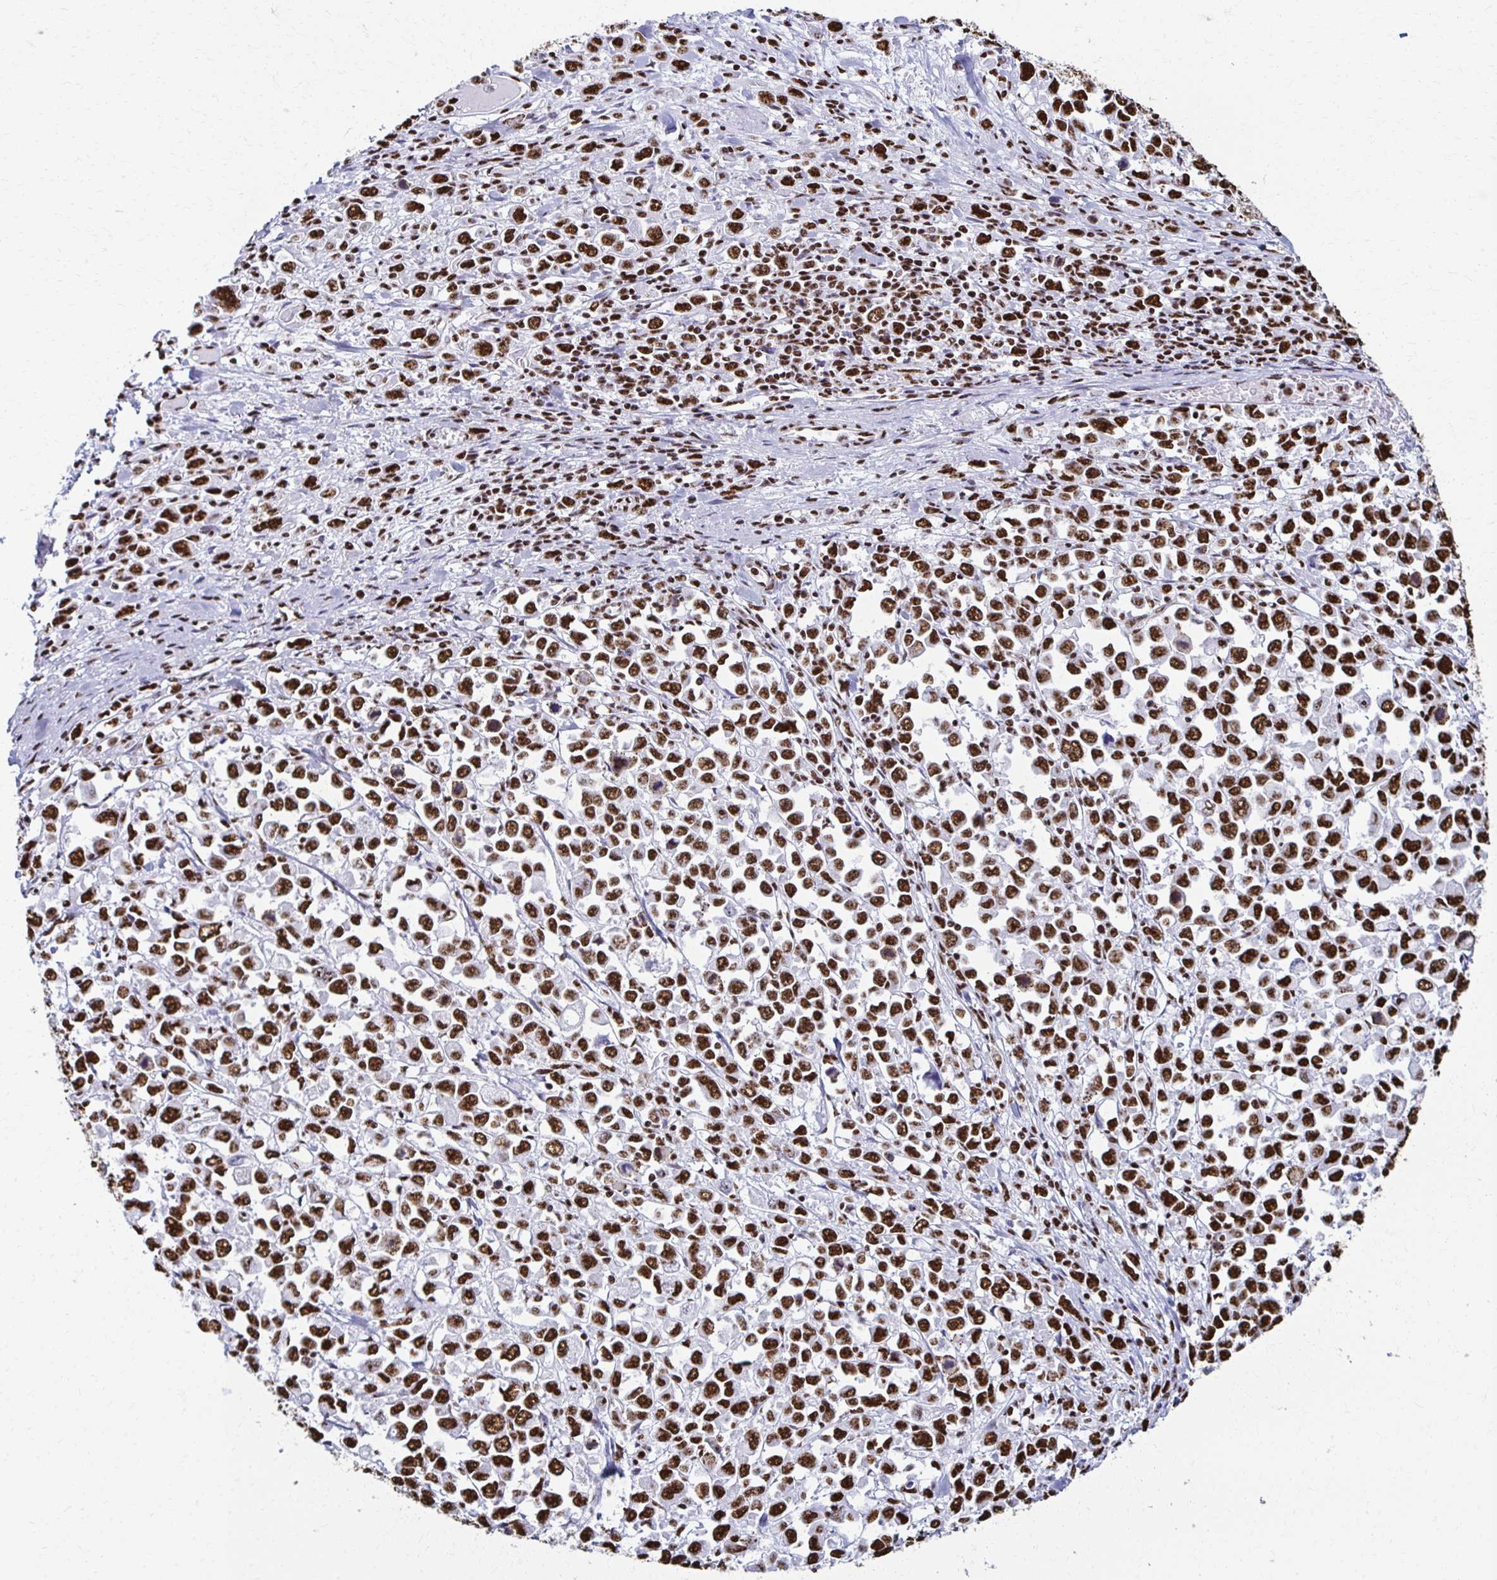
{"staining": {"intensity": "strong", "quantity": ">75%", "location": "nuclear"}, "tissue": "stomach cancer", "cell_type": "Tumor cells", "image_type": "cancer", "snomed": [{"axis": "morphology", "description": "Adenocarcinoma, NOS"}, {"axis": "topography", "description": "Stomach, upper"}], "caption": "Adenocarcinoma (stomach) stained with a protein marker reveals strong staining in tumor cells.", "gene": "NONO", "patient": {"sex": "male", "age": 70}}